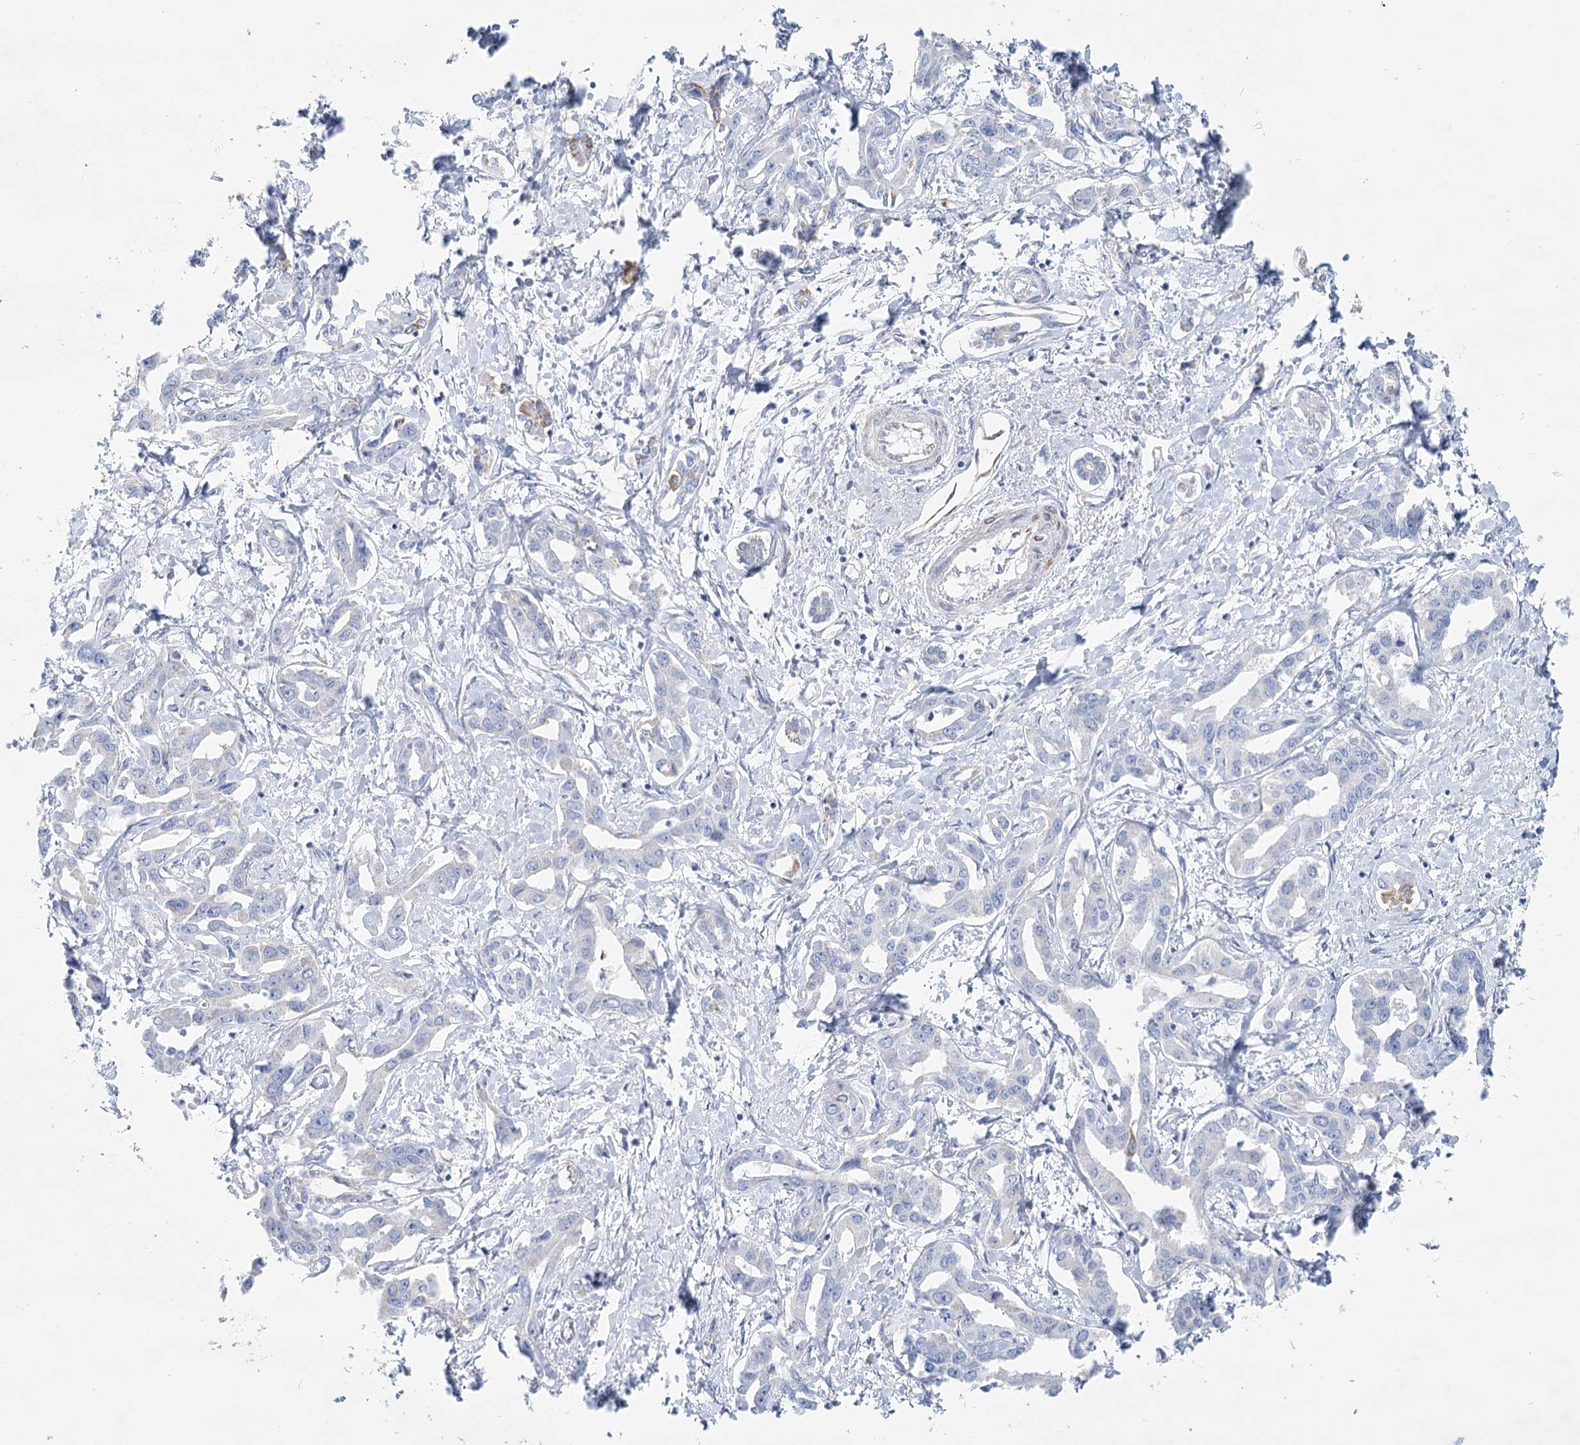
{"staining": {"intensity": "negative", "quantity": "none", "location": "none"}, "tissue": "liver cancer", "cell_type": "Tumor cells", "image_type": "cancer", "snomed": [{"axis": "morphology", "description": "Cholangiocarcinoma"}, {"axis": "topography", "description": "Liver"}], "caption": "Tumor cells are negative for protein expression in human liver cancer (cholangiocarcinoma).", "gene": "DHTKD1", "patient": {"sex": "male", "age": 59}}